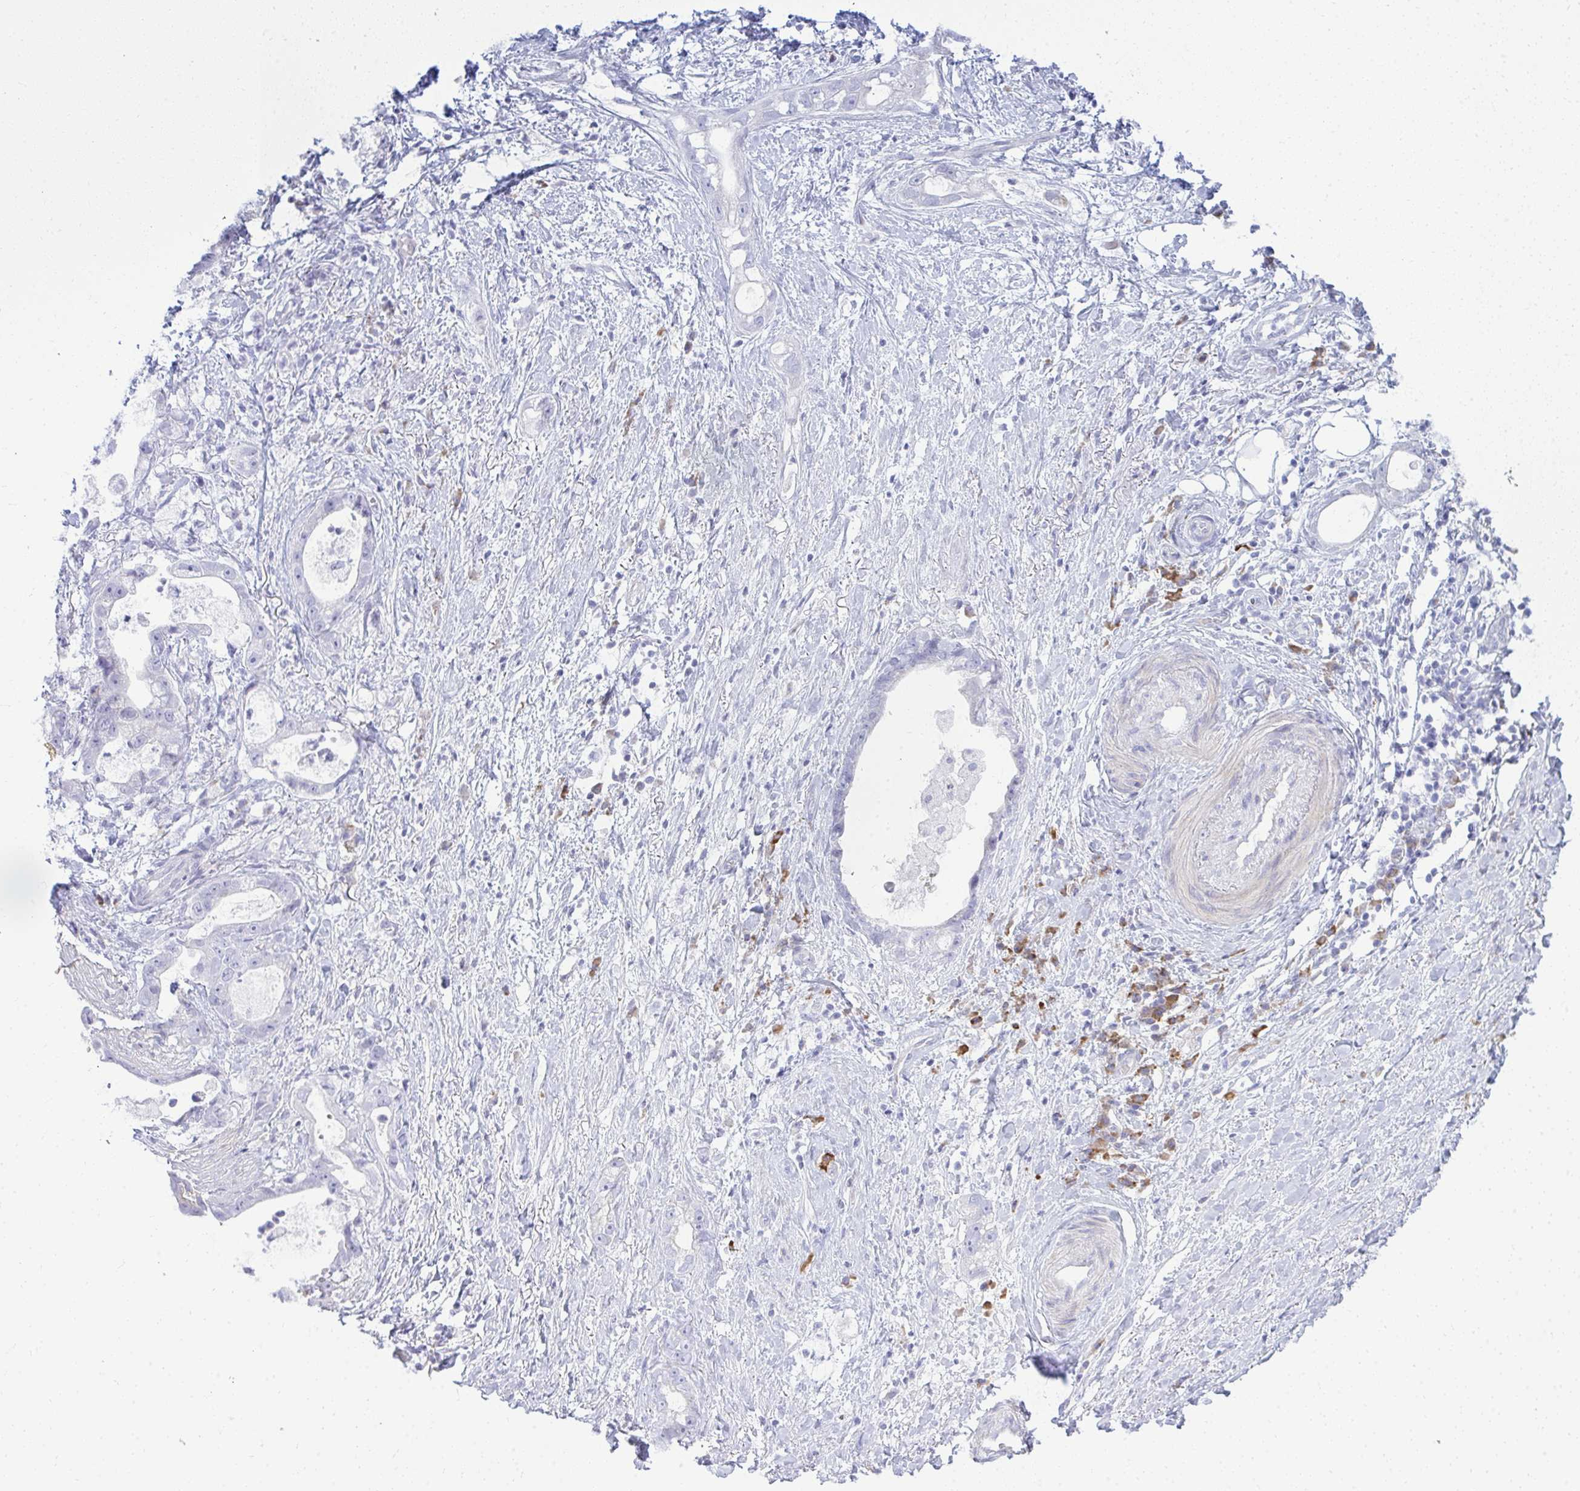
{"staining": {"intensity": "negative", "quantity": "none", "location": "none"}, "tissue": "stomach cancer", "cell_type": "Tumor cells", "image_type": "cancer", "snomed": [{"axis": "morphology", "description": "Adenocarcinoma, NOS"}, {"axis": "topography", "description": "Stomach"}], "caption": "Tumor cells are negative for protein expression in human adenocarcinoma (stomach). (Brightfield microscopy of DAB immunohistochemistry at high magnification).", "gene": "TSPEAR", "patient": {"sex": "male", "age": 55}}